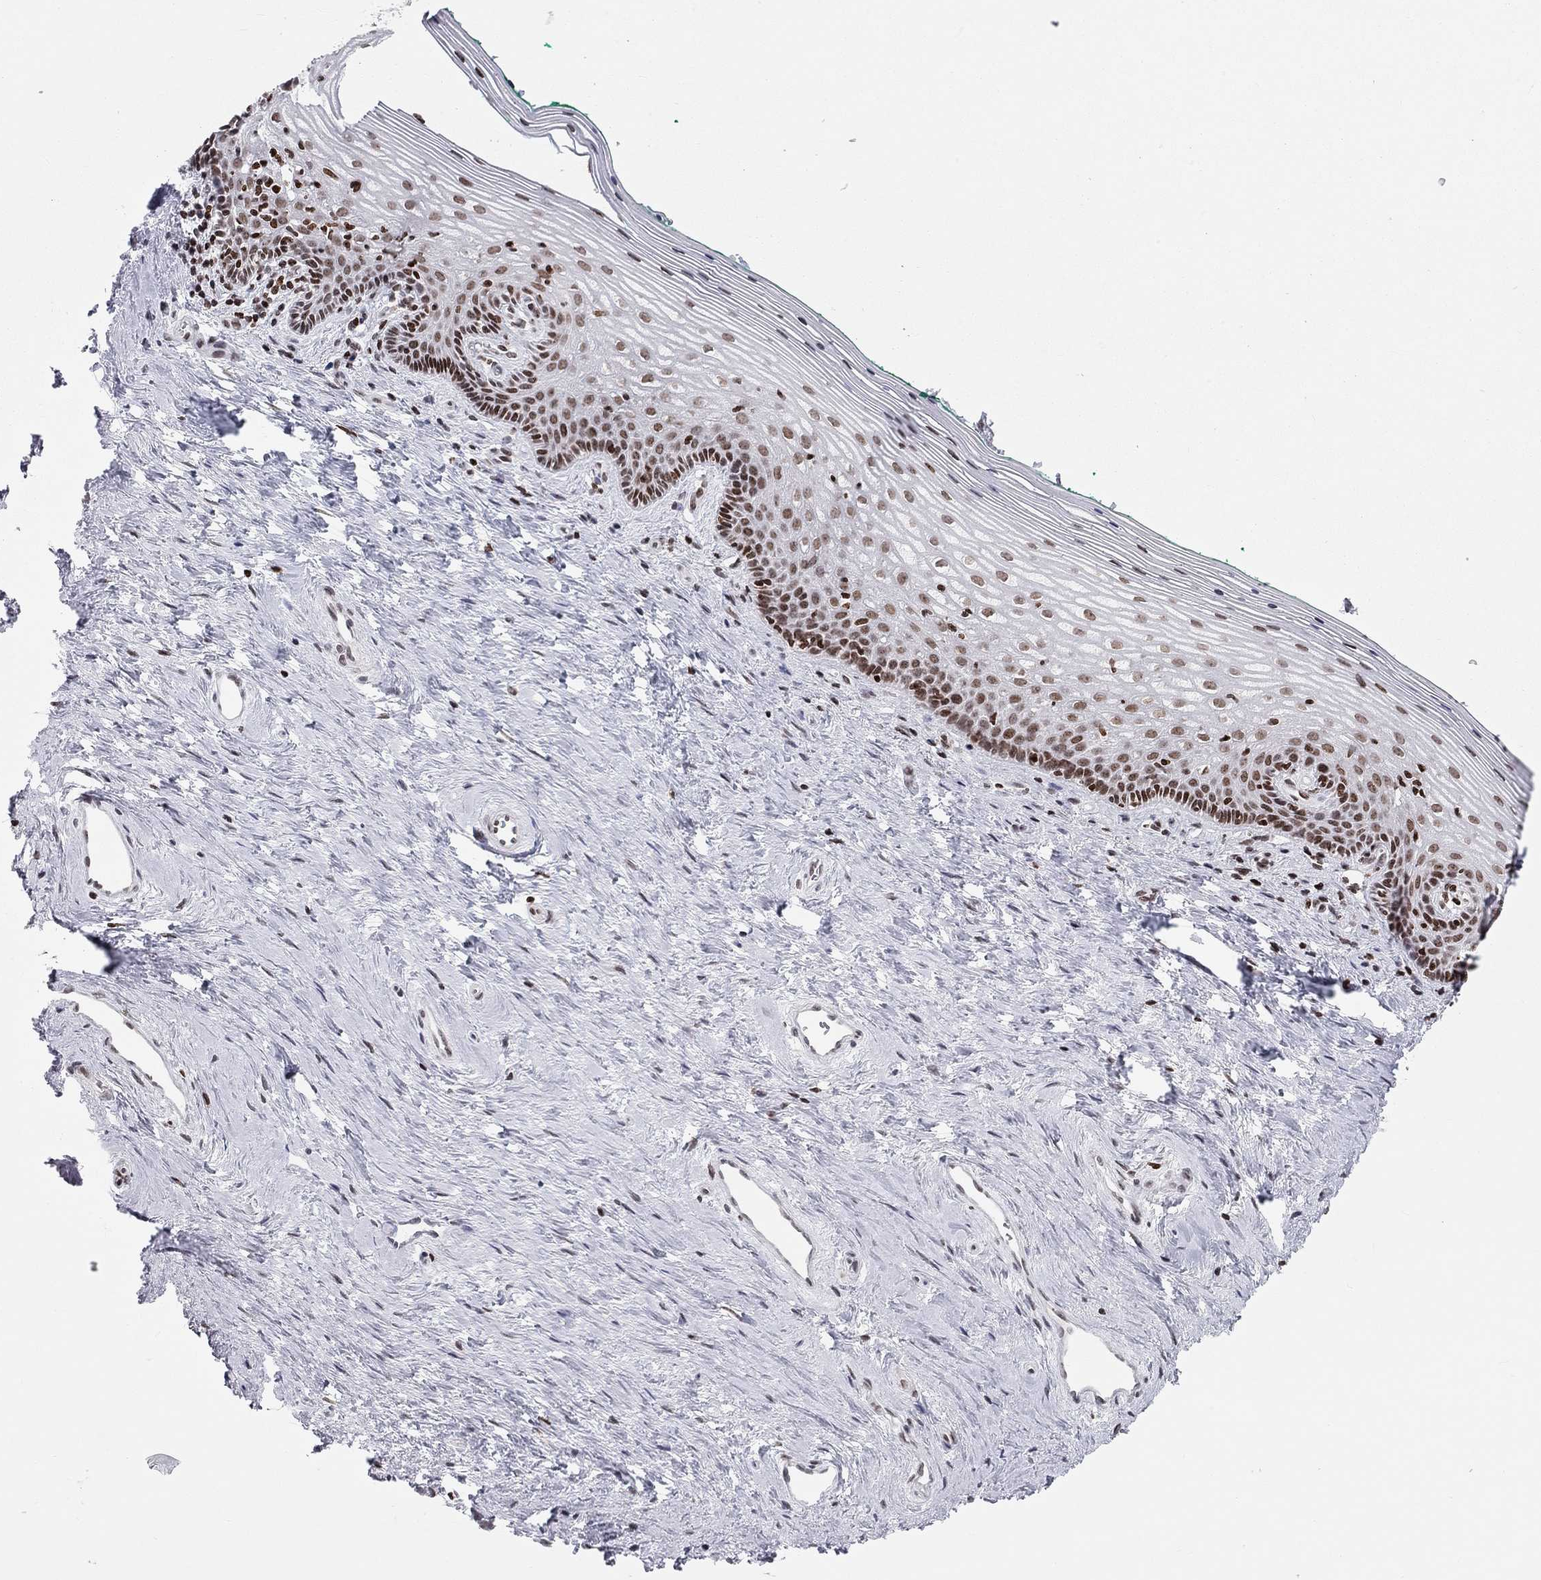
{"staining": {"intensity": "strong", "quantity": "25%-75%", "location": "nuclear"}, "tissue": "vagina", "cell_type": "Squamous epithelial cells", "image_type": "normal", "snomed": [{"axis": "morphology", "description": "Normal tissue, NOS"}, {"axis": "topography", "description": "Vagina"}], "caption": "Strong nuclear protein expression is identified in about 25%-75% of squamous epithelial cells in vagina. (DAB IHC with brightfield microscopy, high magnification).", "gene": "H2AX", "patient": {"sex": "female", "age": 45}}